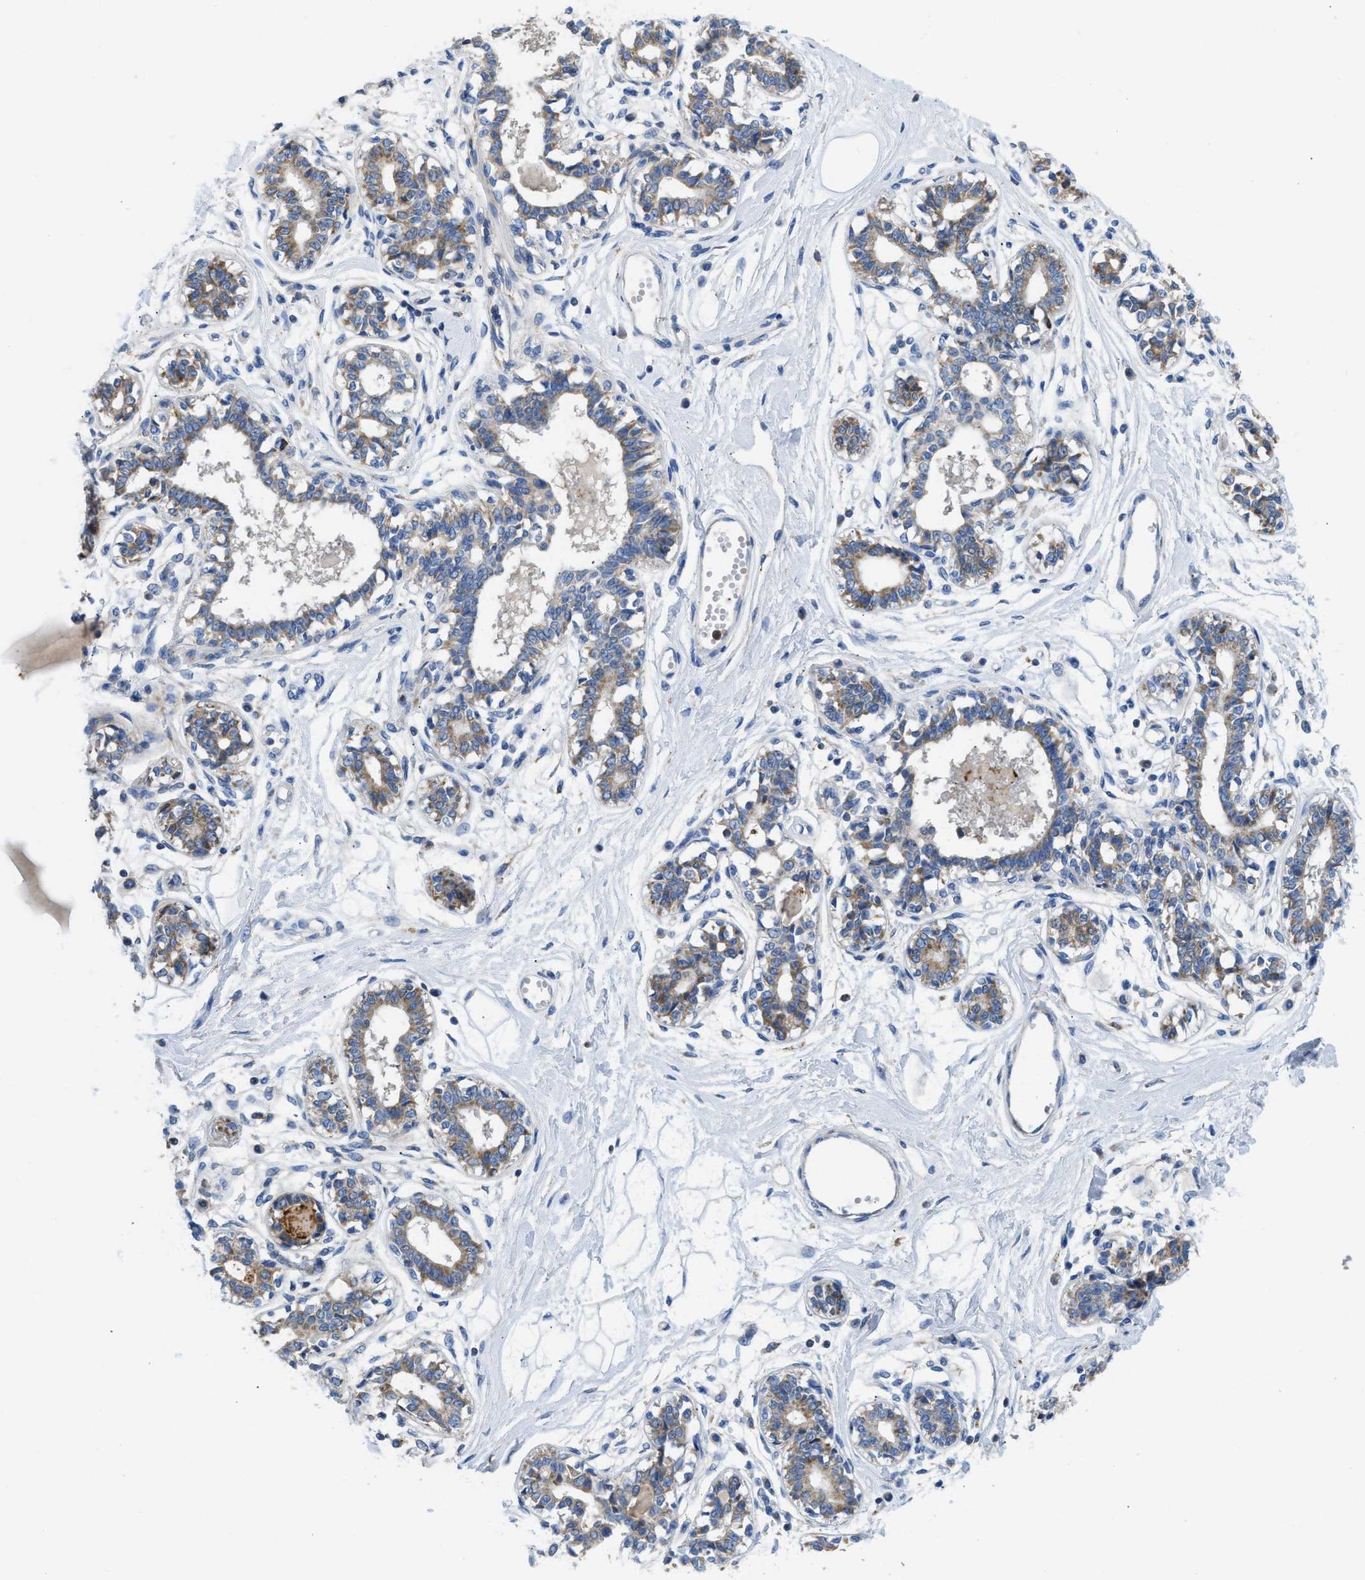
{"staining": {"intensity": "negative", "quantity": "none", "location": "none"}, "tissue": "breast", "cell_type": "Adipocytes", "image_type": "normal", "snomed": [{"axis": "morphology", "description": "Normal tissue, NOS"}, {"axis": "topography", "description": "Breast"}], "caption": "Adipocytes are negative for protein expression in benign human breast. (Brightfield microscopy of DAB IHC at high magnification).", "gene": "SLC25A13", "patient": {"sex": "female", "age": 45}}